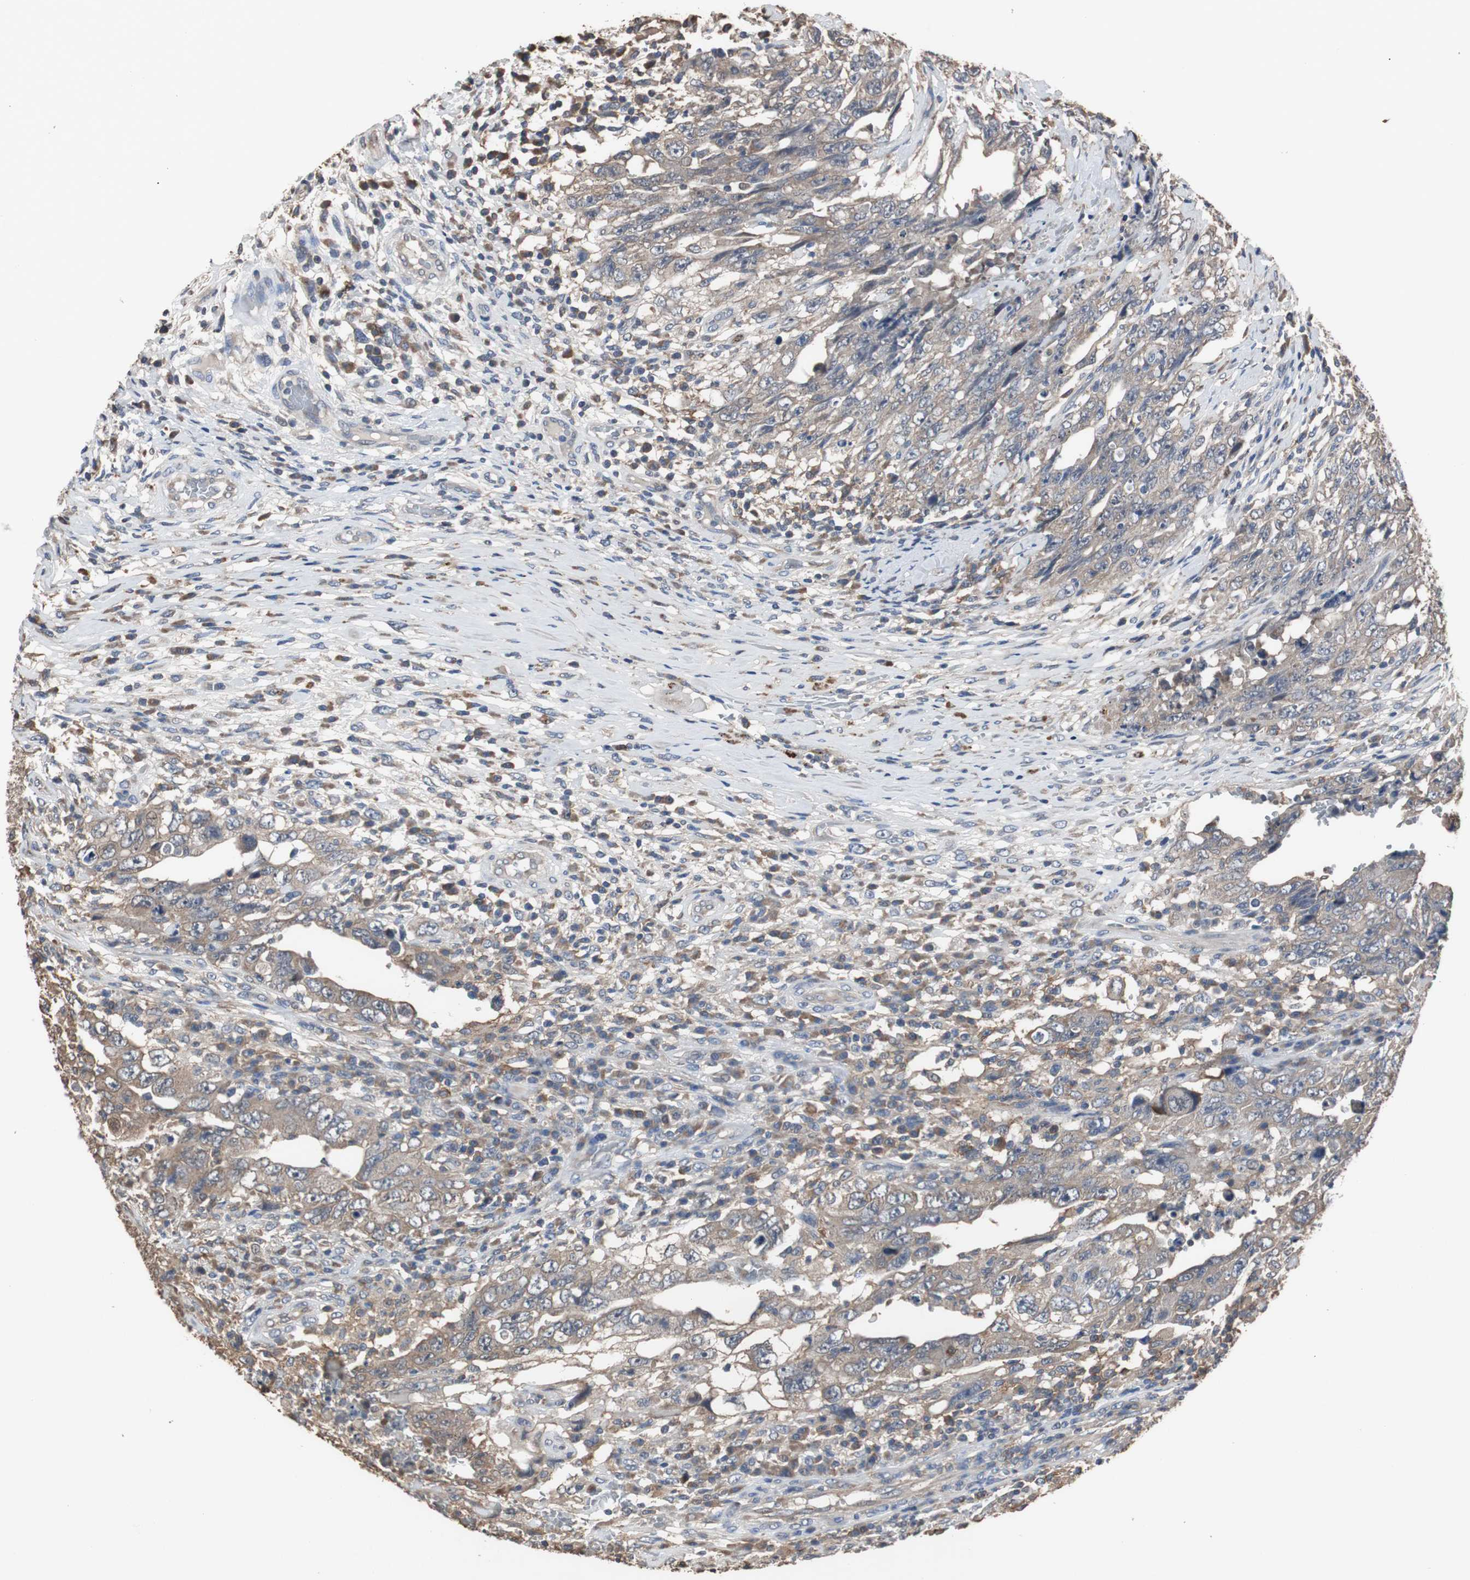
{"staining": {"intensity": "weak", "quantity": ">75%", "location": "cytoplasmic/membranous"}, "tissue": "testis cancer", "cell_type": "Tumor cells", "image_type": "cancer", "snomed": [{"axis": "morphology", "description": "Carcinoma, Embryonal, NOS"}, {"axis": "topography", "description": "Testis"}], "caption": "Protein analysis of embryonal carcinoma (testis) tissue displays weak cytoplasmic/membranous positivity in about >75% of tumor cells.", "gene": "SCIMP", "patient": {"sex": "male", "age": 26}}